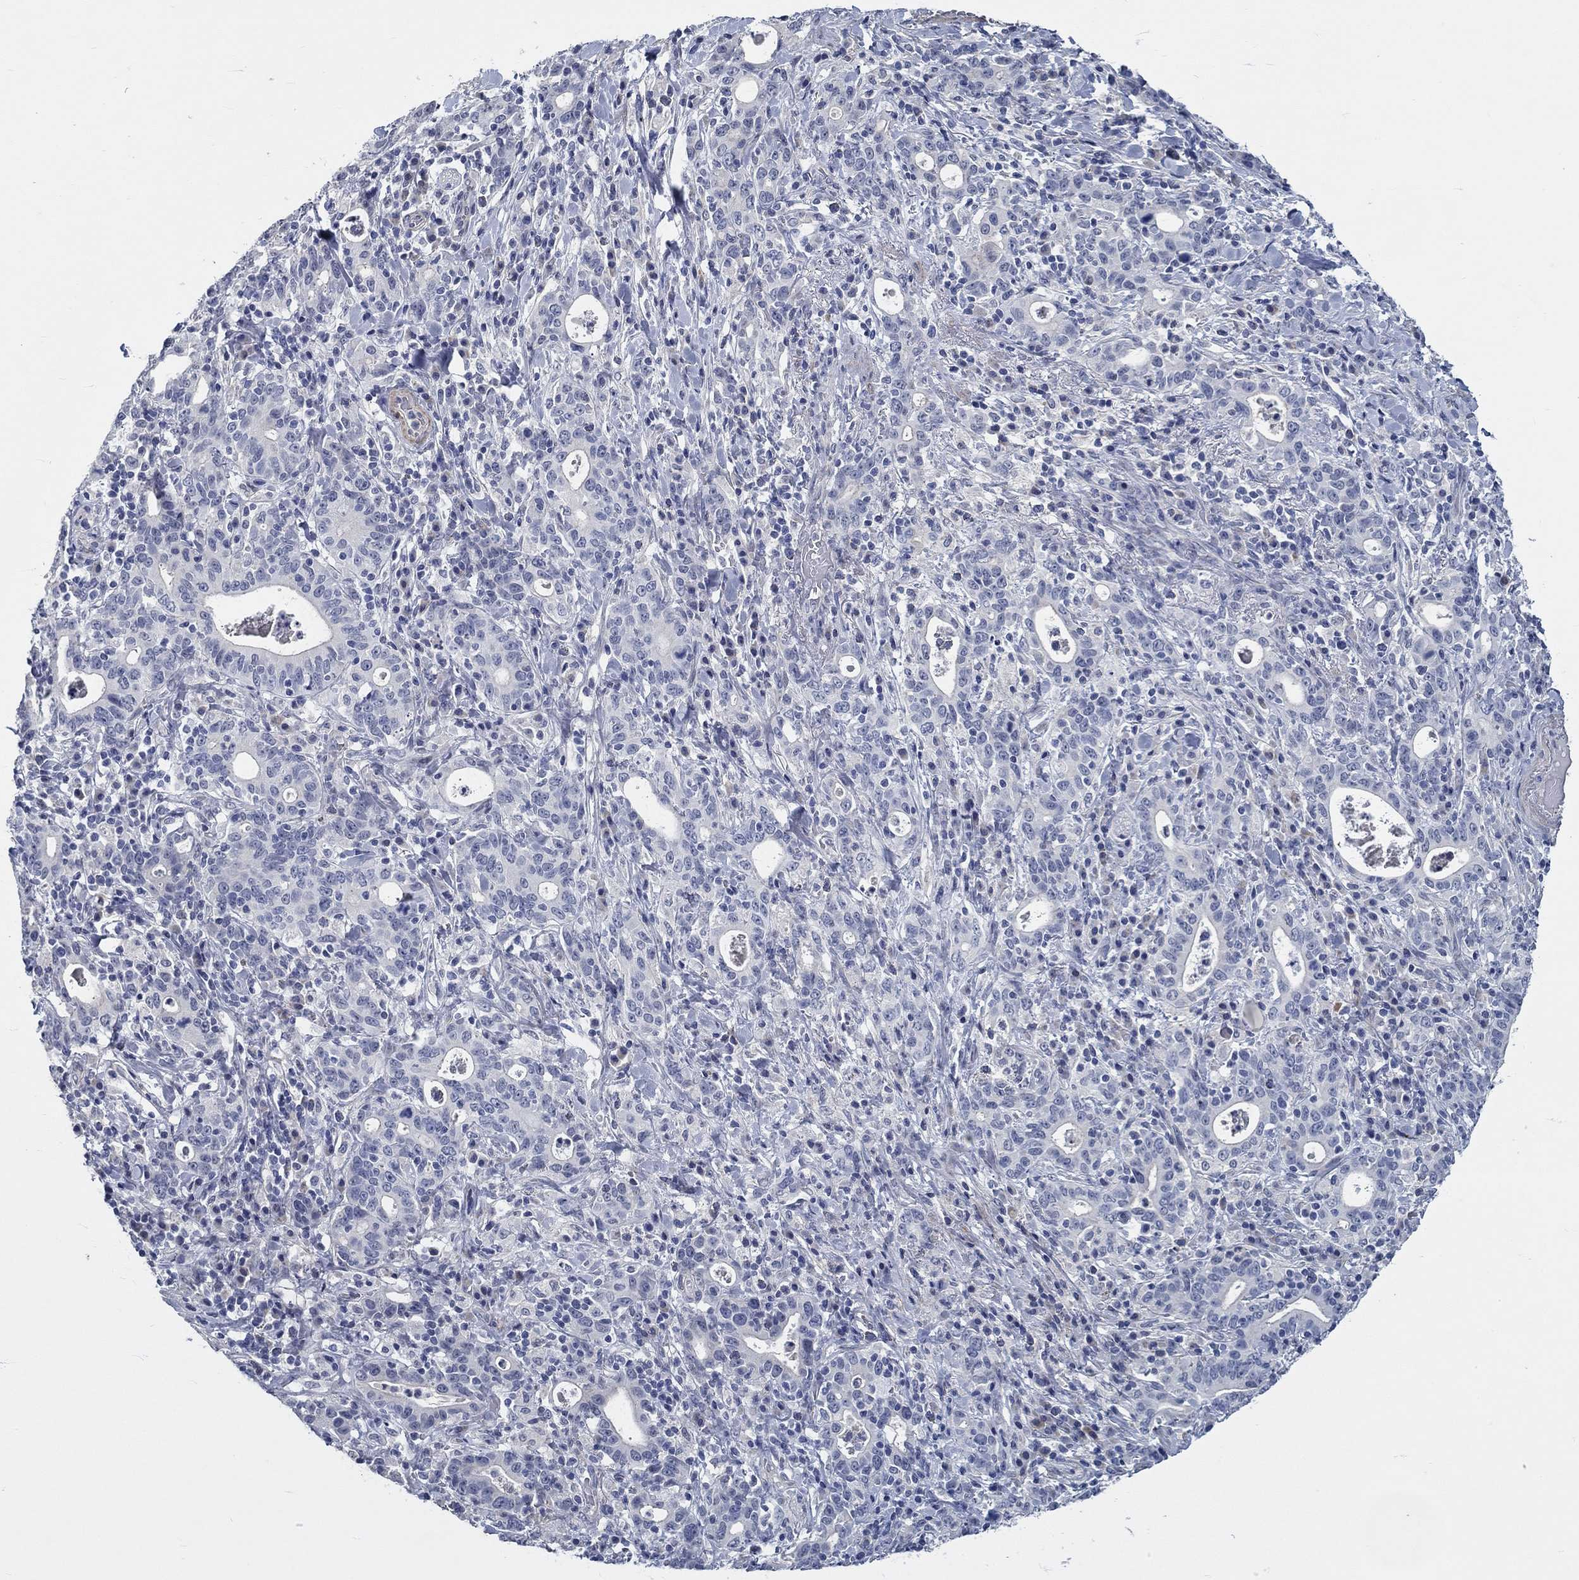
{"staining": {"intensity": "negative", "quantity": "none", "location": "none"}, "tissue": "stomach cancer", "cell_type": "Tumor cells", "image_type": "cancer", "snomed": [{"axis": "morphology", "description": "Adenocarcinoma, NOS"}, {"axis": "topography", "description": "Stomach"}], "caption": "DAB immunohistochemical staining of adenocarcinoma (stomach) displays no significant expression in tumor cells.", "gene": "MYBPC1", "patient": {"sex": "male", "age": 79}}